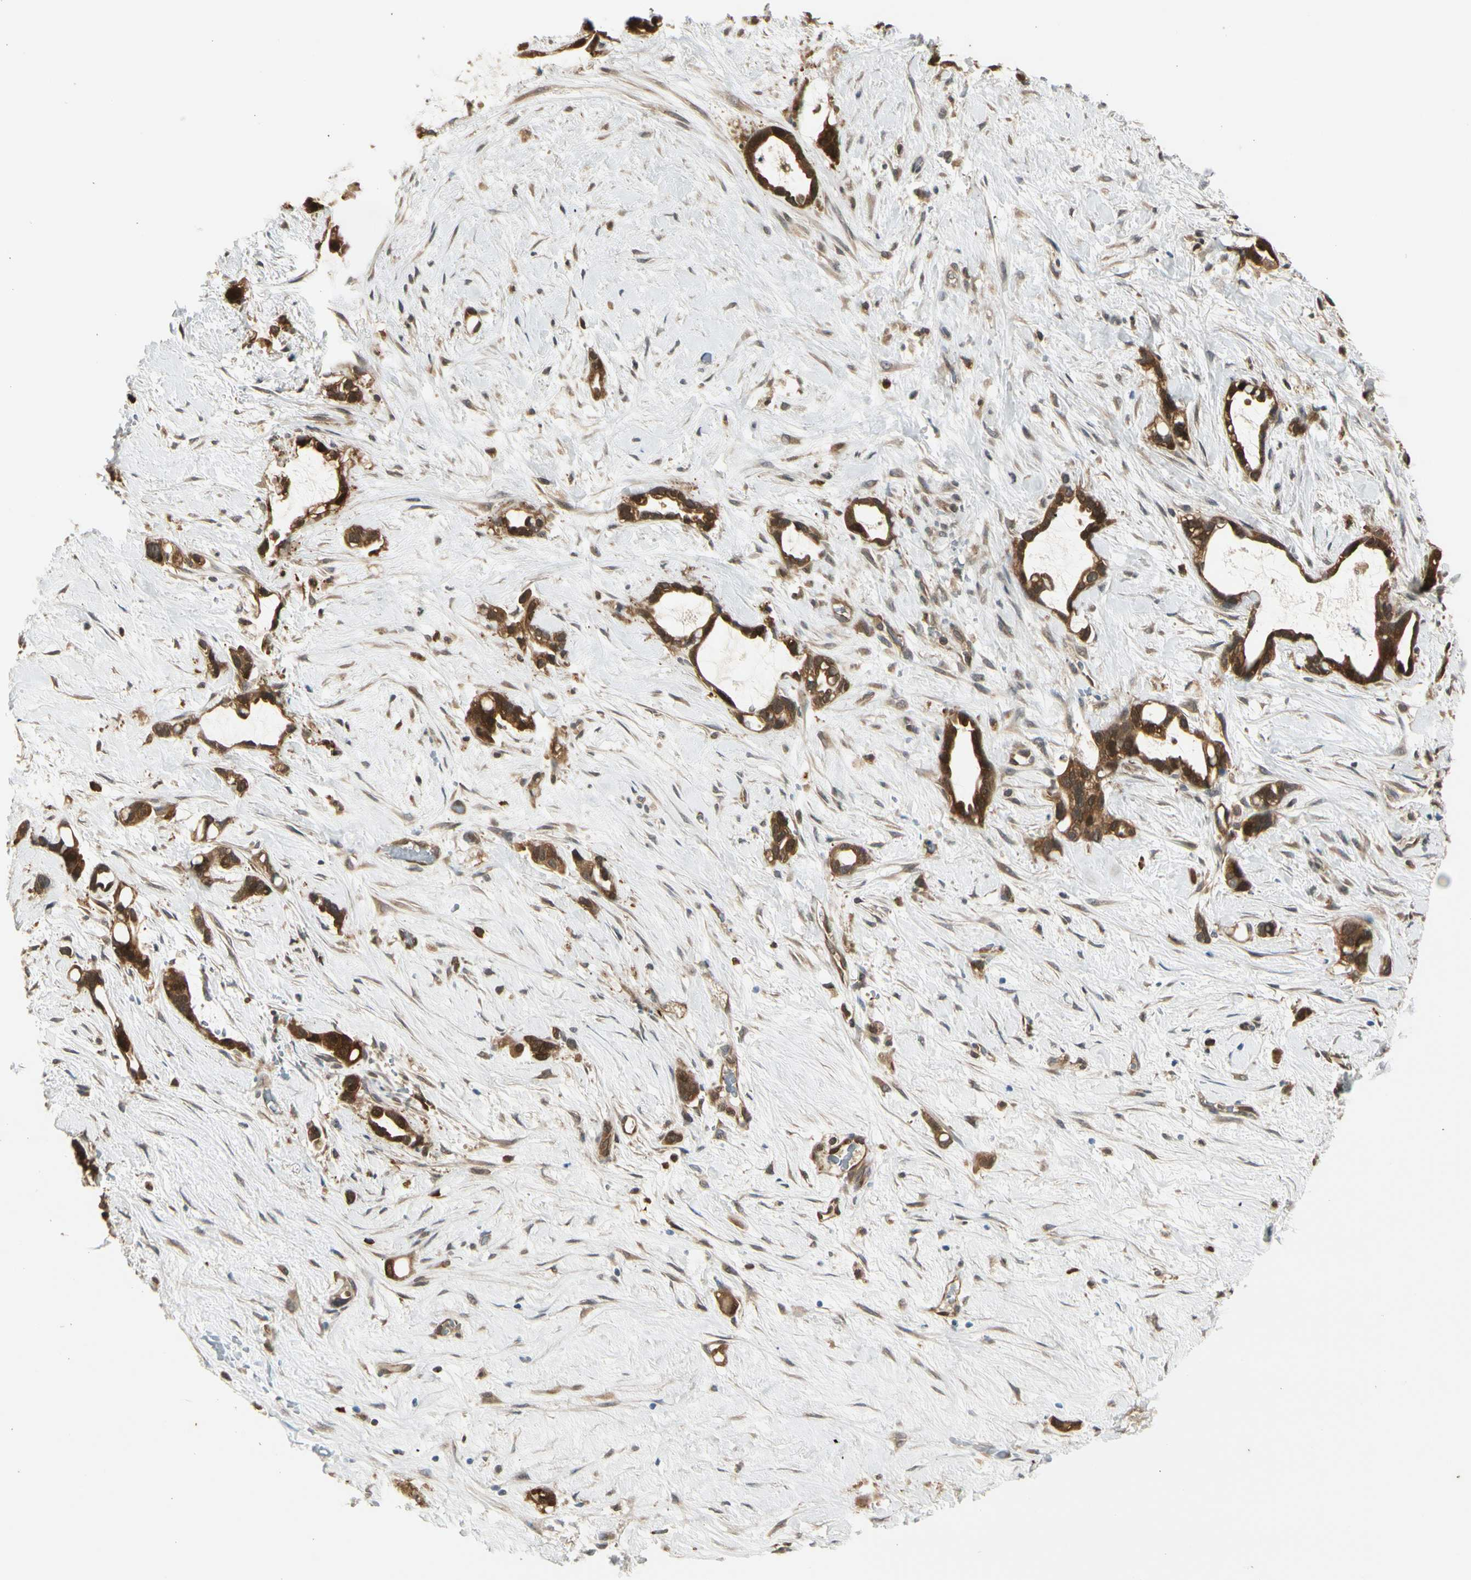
{"staining": {"intensity": "strong", "quantity": ">75%", "location": "cytoplasmic/membranous,nuclear"}, "tissue": "liver cancer", "cell_type": "Tumor cells", "image_type": "cancer", "snomed": [{"axis": "morphology", "description": "Cholangiocarcinoma"}, {"axis": "topography", "description": "Liver"}], "caption": "Liver cancer (cholangiocarcinoma) tissue exhibits strong cytoplasmic/membranous and nuclear expression in about >75% of tumor cells", "gene": "SERPINB6", "patient": {"sex": "female", "age": 65}}